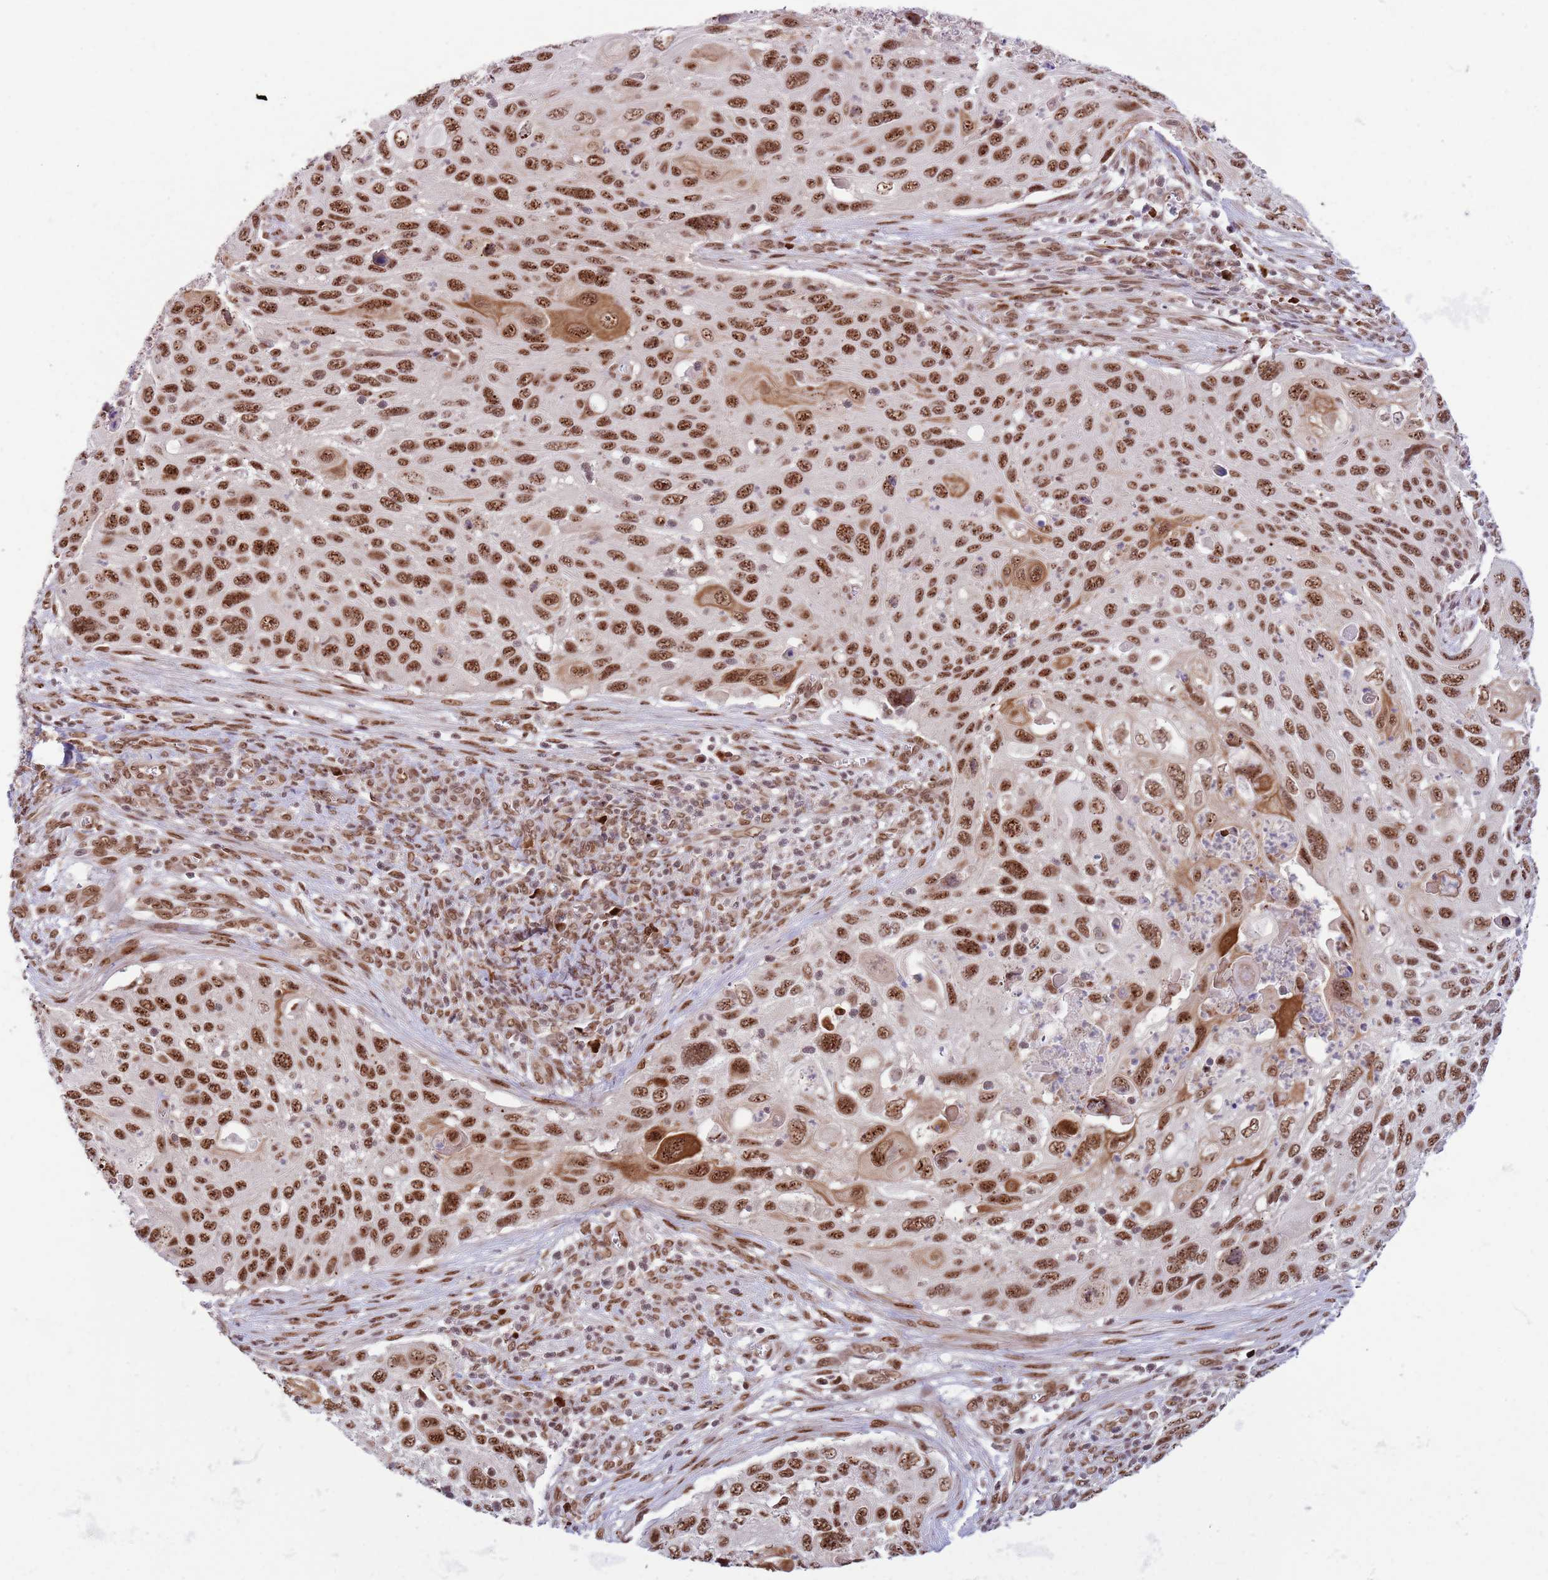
{"staining": {"intensity": "strong", "quantity": ">75%", "location": "nuclear"}, "tissue": "cervical cancer", "cell_type": "Tumor cells", "image_type": "cancer", "snomed": [{"axis": "morphology", "description": "Squamous cell carcinoma, NOS"}, {"axis": "topography", "description": "Cervix"}], "caption": "Protein staining by immunohistochemistry displays strong nuclear positivity in about >75% of tumor cells in cervical squamous cell carcinoma.", "gene": "SIPA1L3", "patient": {"sex": "female", "age": 70}}